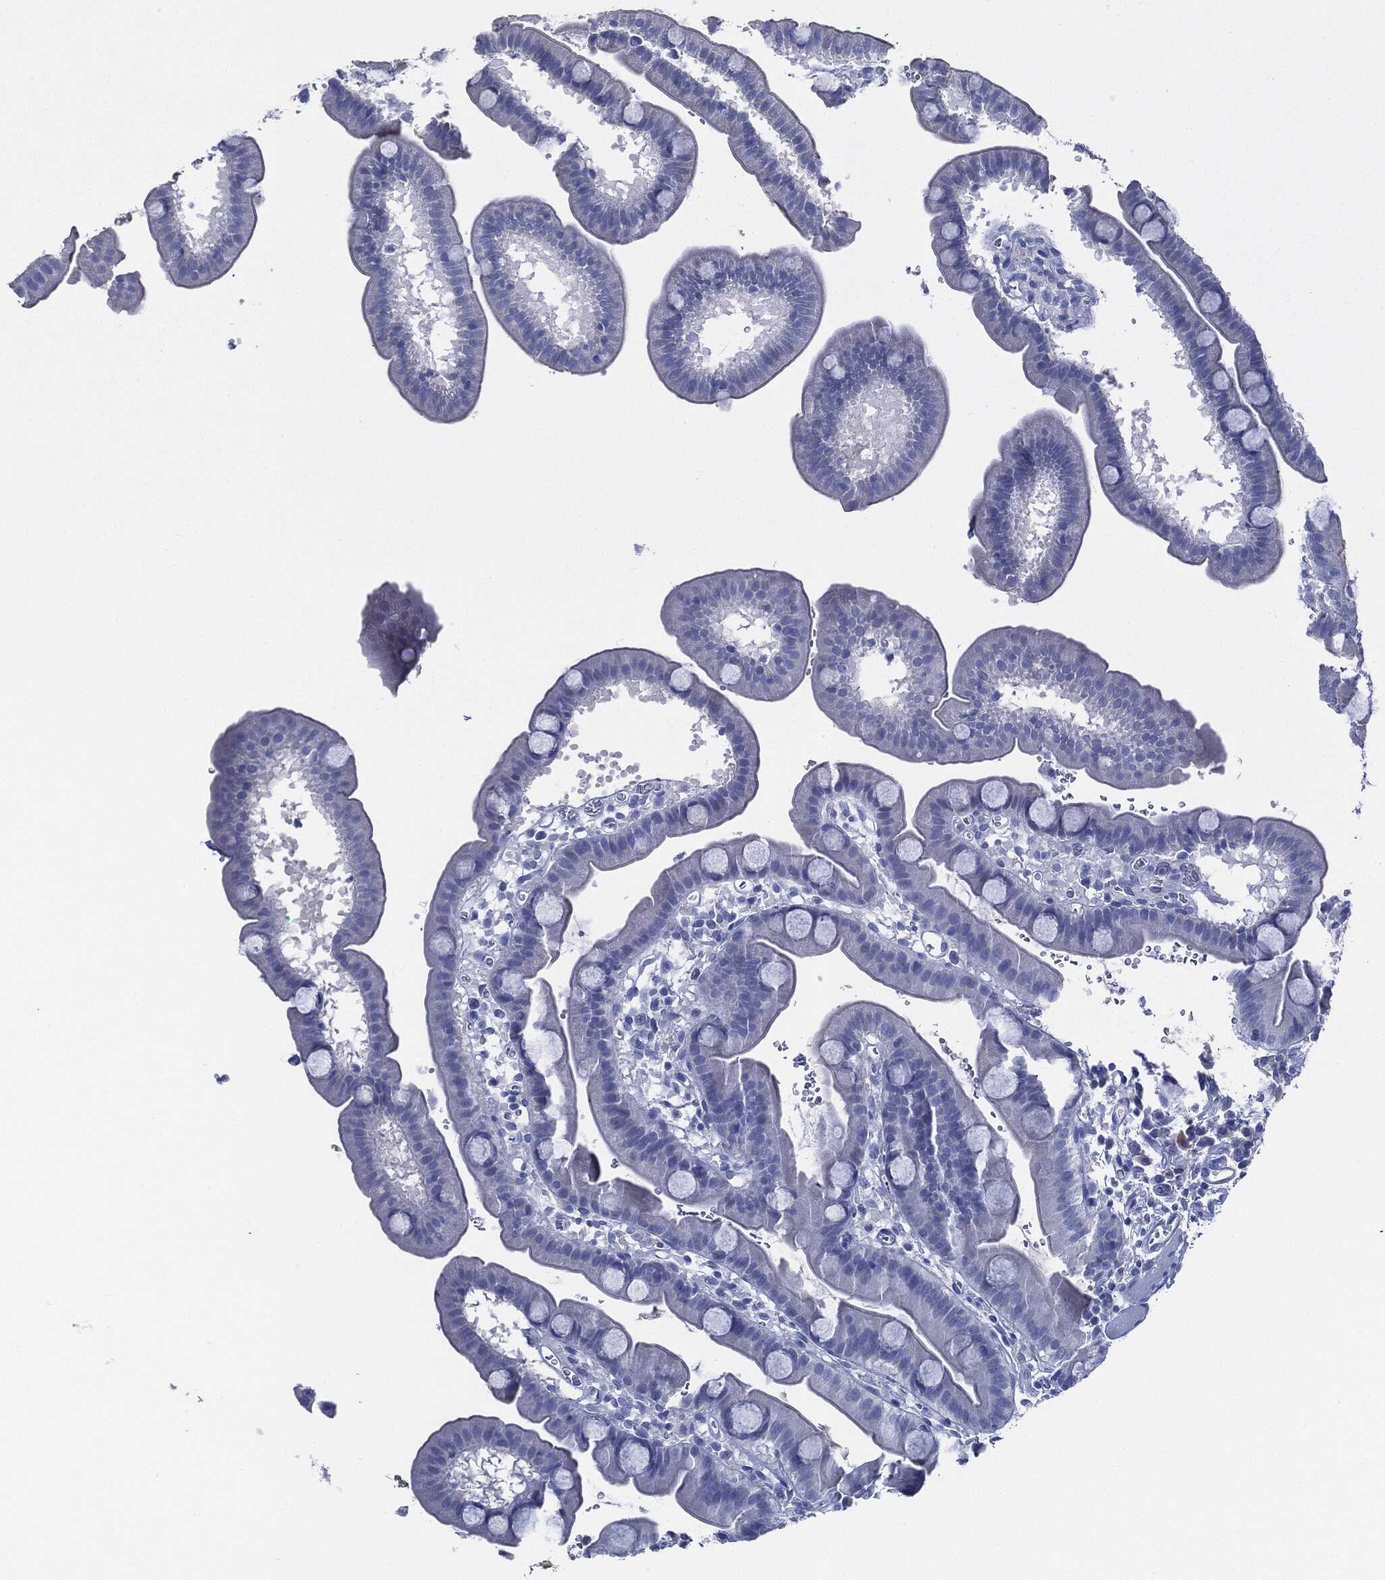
{"staining": {"intensity": "negative", "quantity": "none", "location": "none"}, "tissue": "duodenum", "cell_type": "Glandular cells", "image_type": "normal", "snomed": [{"axis": "morphology", "description": "Normal tissue, NOS"}, {"axis": "topography", "description": "Duodenum"}], "caption": "Immunohistochemistry image of normal duodenum: human duodenum stained with DAB shows no significant protein expression in glandular cells.", "gene": "AFP", "patient": {"sex": "male", "age": 59}}